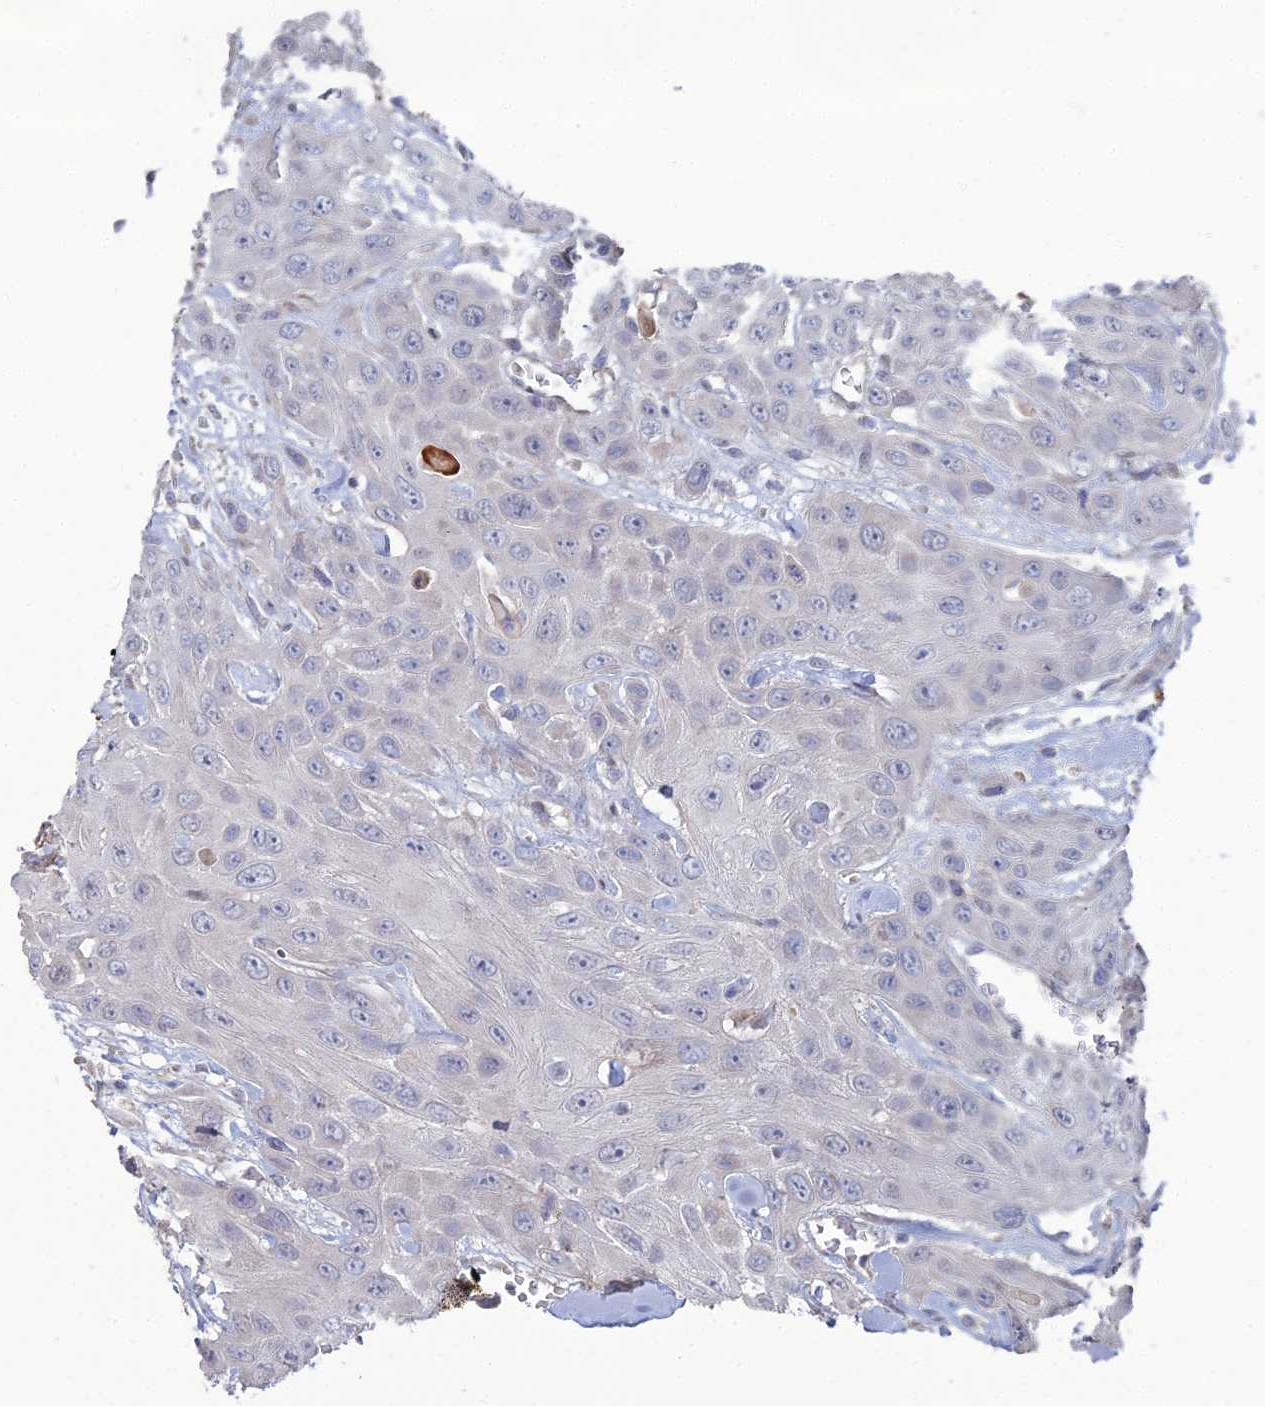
{"staining": {"intensity": "negative", "quantity": "none", "location": "none"}, "tissue": "head and neck cancer", "cell_type": "Tumor cells", "image_type": "cancer", "snomed": [{"axis": "morphology", "description": "Squamous cell carcinoma, NOS"}, {"axis": "topography", "description": "Head-Neck"}], "caption": "Immunohistochemical staining of human squamous cell carcinoma (head and neck) shows no significant positivity in tumor cells.", "gene": "ARL16", "patient": {"sex": "male", "age": 81}}